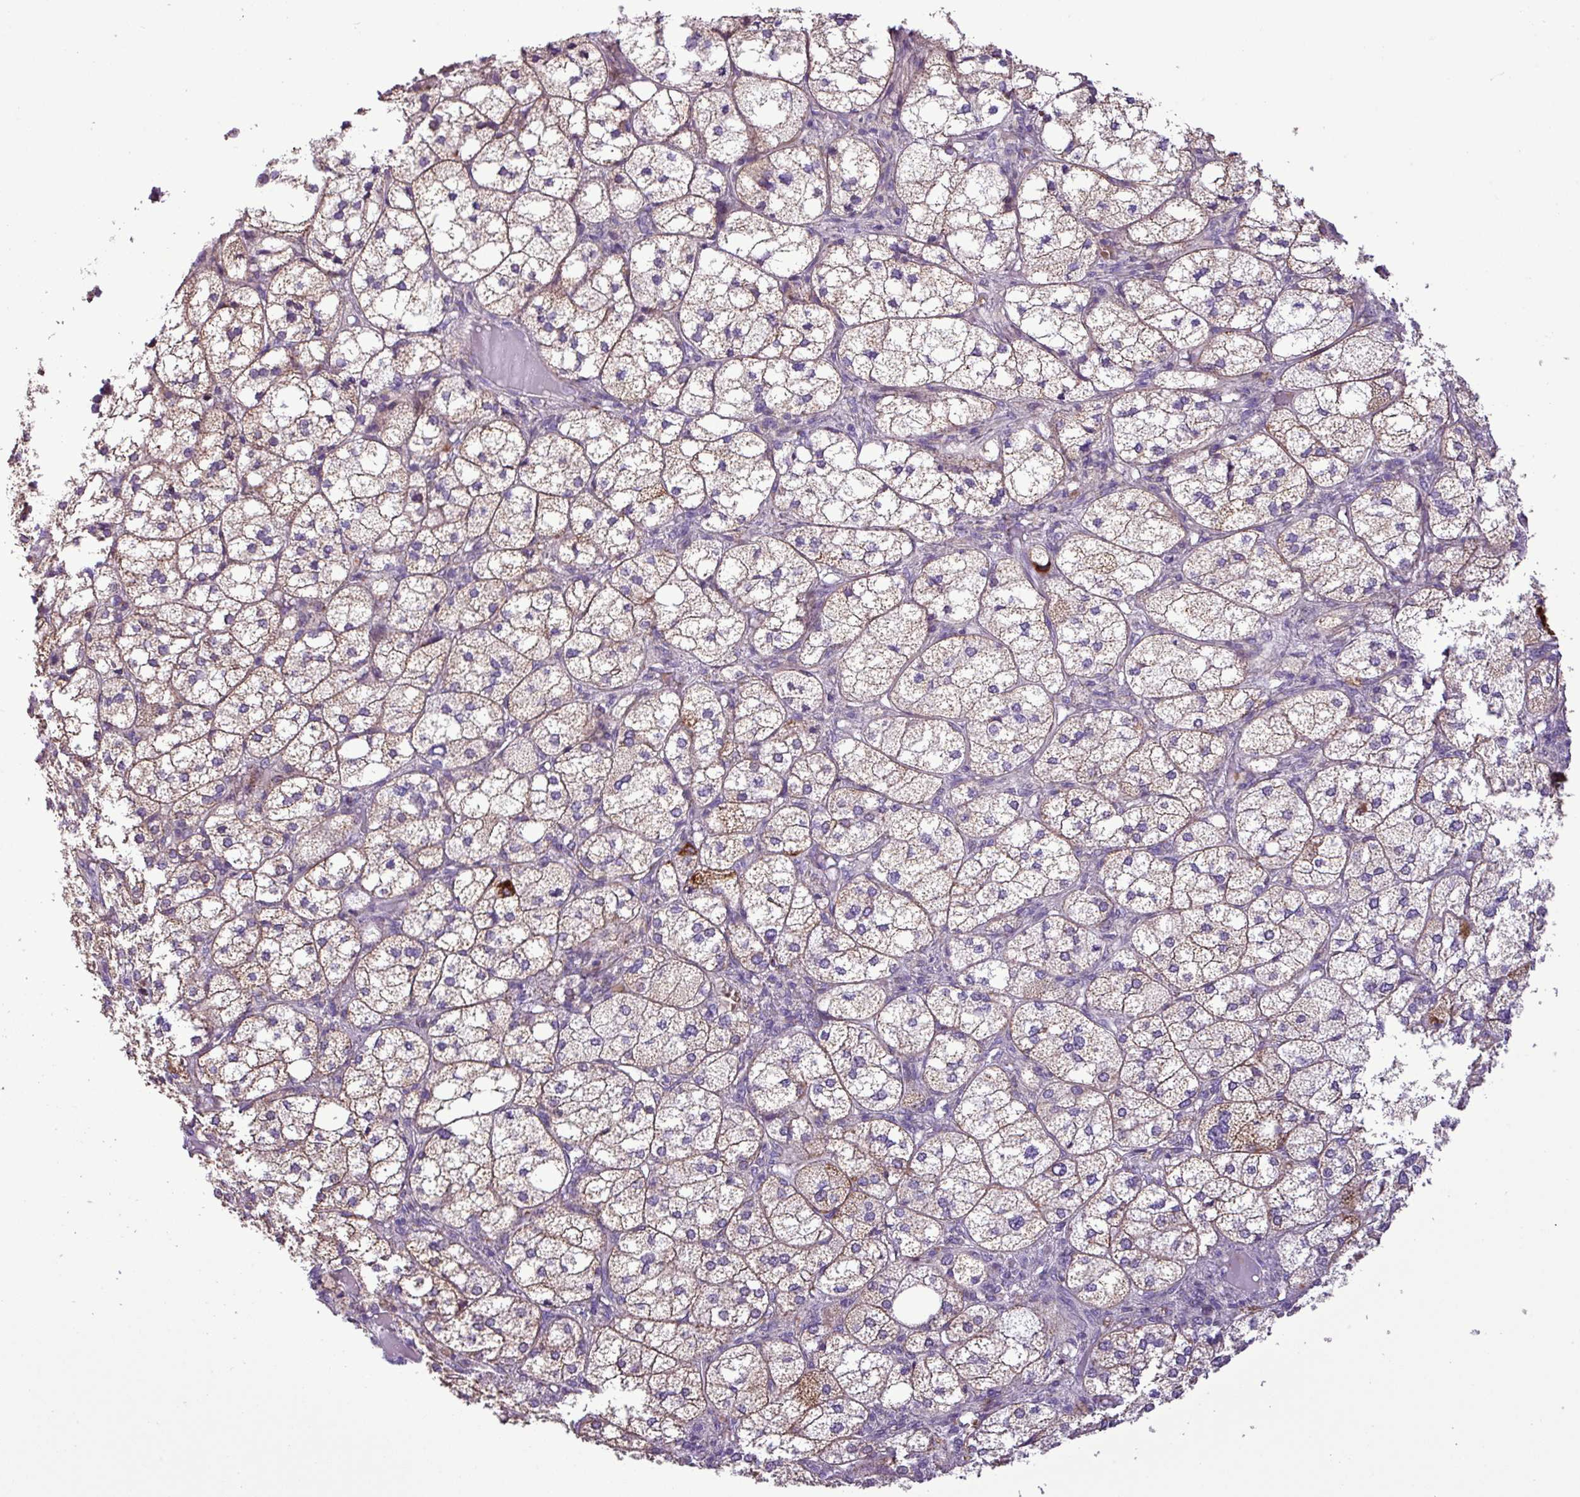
{"staining": {"intensity": "weak", "quantity": "25%-75%", "location": "cytoplasmic/membranous"}, "tissue": "adrenal gland", "cell_type": "Glandular cells", "image_type": "normal", "snomed": [{"axis": "morphology", "description": "Normal tissue, NOS"}, {"axis": "topography", "description": "Adrenal gland"}], "caption": "Protein staining demonstrates weak cytoplasmic/membranous staining in about 25%-75% of glandular cells in benign adrenal gland. The staining was performed using DAB to visualize the protein expression in brown, while the nuclei were stained in blue with hematoxylin (Magnification: 20x).", "gene": "FAM183A", "patient": {"sex": "female", "age": 61}}